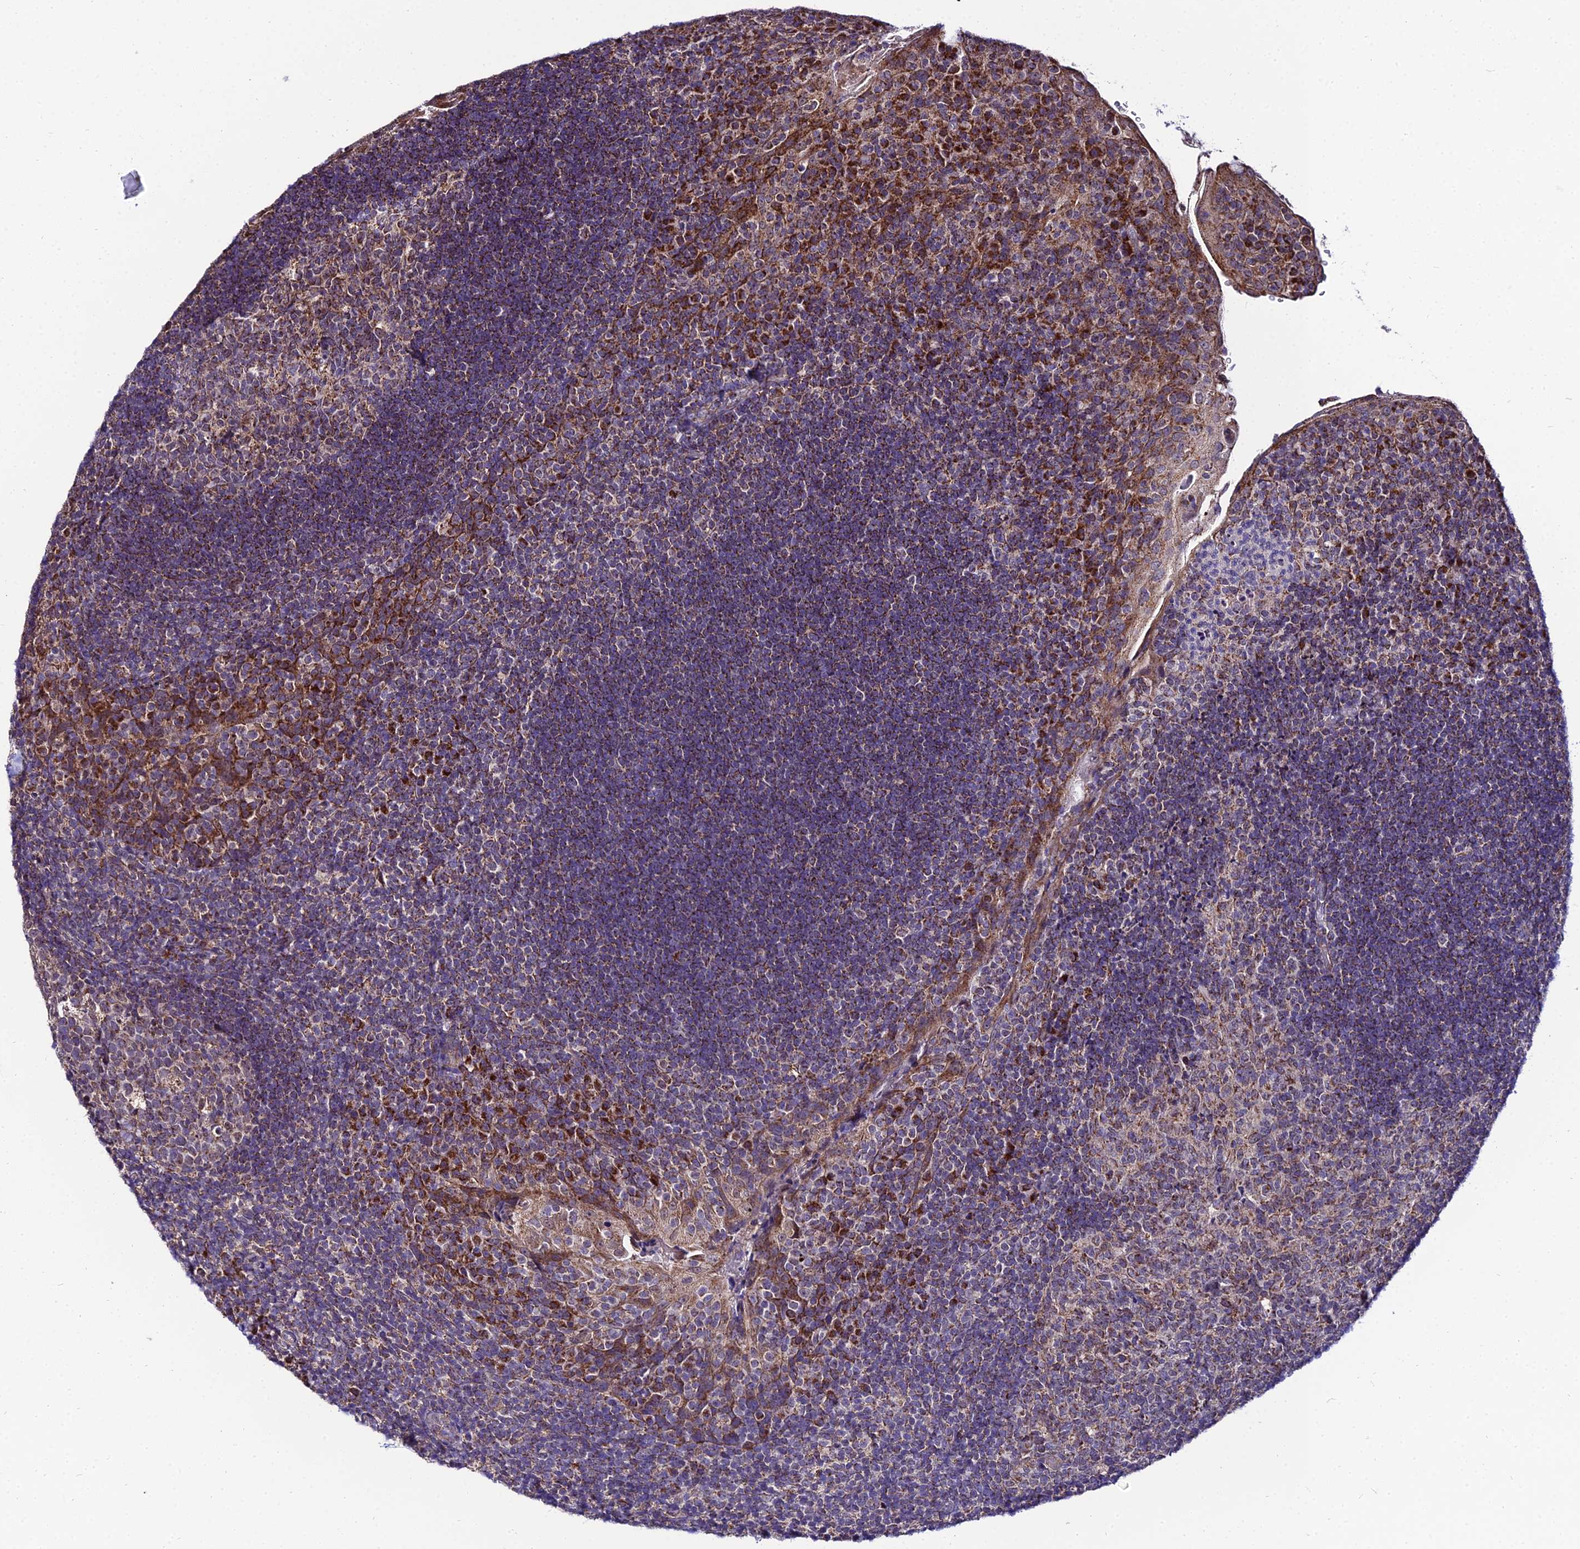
{"staining": {"intensity": "moderate", "quantity": "25%-75%", "location": "cytoplasmic/membranous"}, "tissue": "tonsil", "cell_type": "Germinal center cells", "image_type": "normal", "snomed": [{"axis": "morphology", "description": "Normal tissue, NOS"}, {"axis": "topography", "description": "Tonsil"}], "caption": "IHC of normal tonsil reveals medium levels of moderate cytoplasmic/membranous positivity in approximately 25%-75% of germinal center cells.", "gene": "PSMD2", "patient": {"sex": "male", "age": 17}}